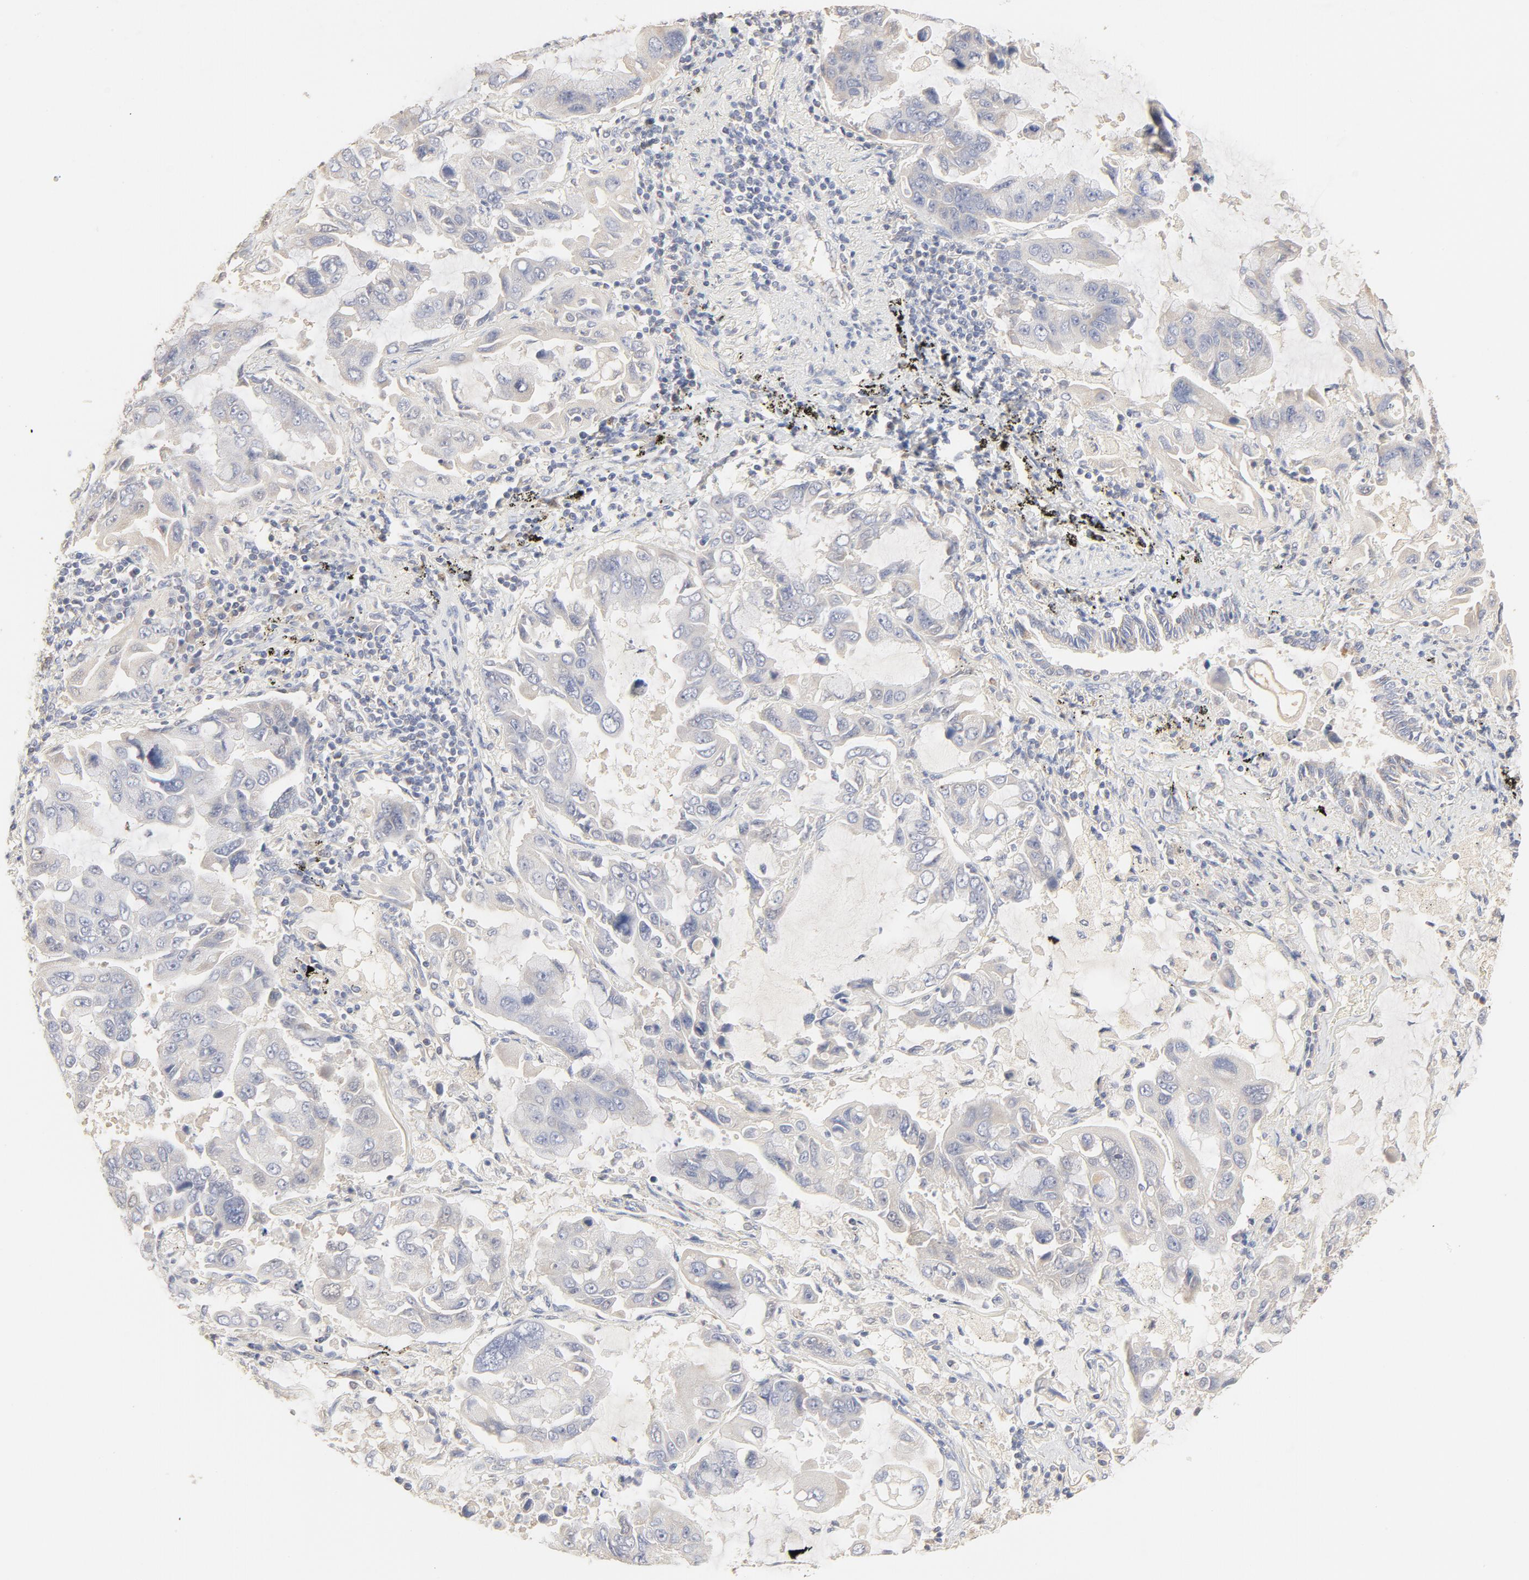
{"staining": {"intensity": "negative", "quantity": "none", "location": "none"}, "tissue": "lung cancer", "cell_type": "Tumor cells", "image_type": "cancer", "snomed": [{"axis": "morphology", "description": "Adenocarcinoma, NOS"}, {"axis": "topography", "description": "Lung"}], "caption": "This photomicrograph is of lung cancer (adenocarcinoma) stained with immunohistochemistry to label a protein in brown with the nuclei are counter-stained blue. There is no positivity in tumor cells.", "gene": "FCGBP", "patient": {"sex": "male", "age": 64}}